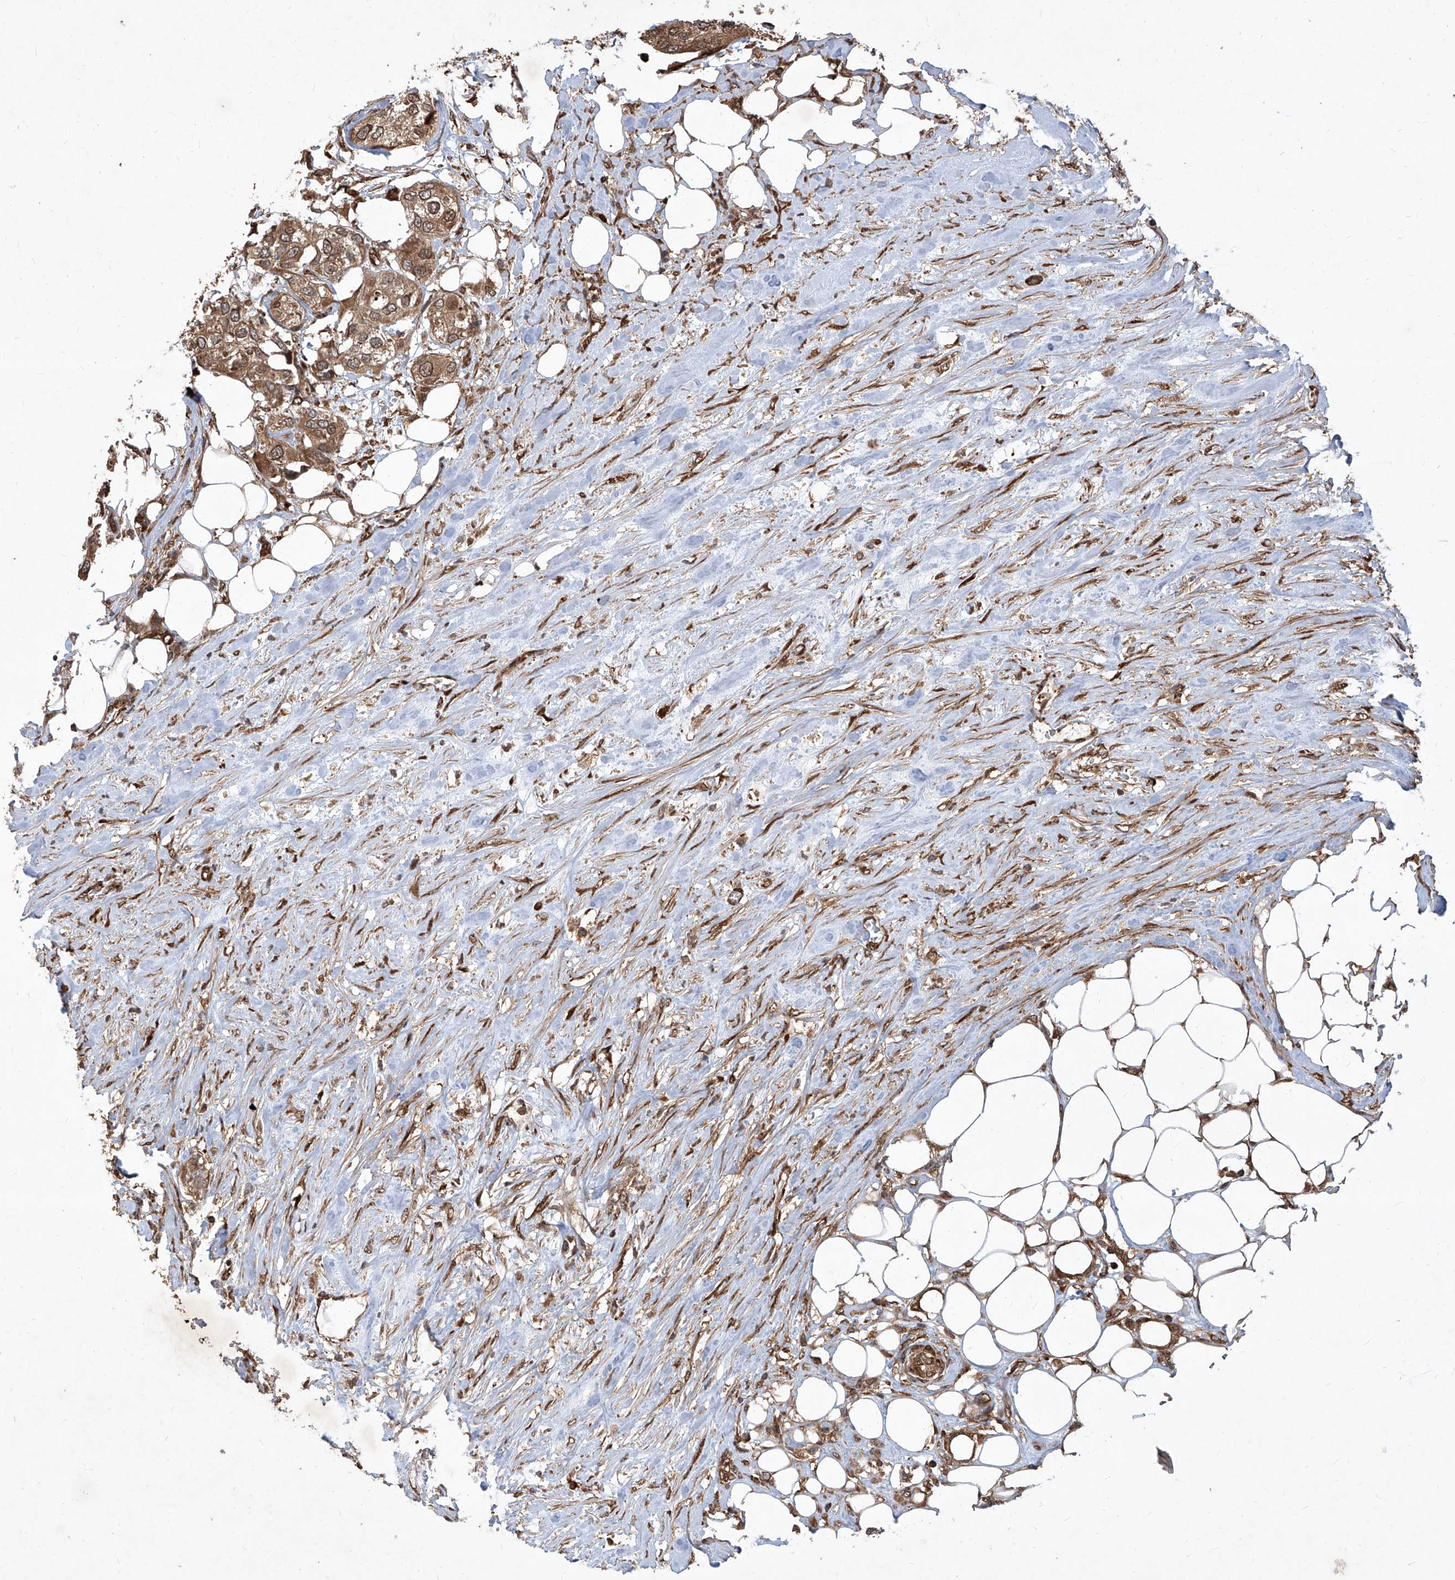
{"staining": {"intensity": "moderate", "quantity": ">75%", "location": "cytoplasmic/membranous,nuclear"}, "tissue": "urothelial cancer", "cell_type": "Tumor cells", "image_type": "cancer", "snomed": [{"axis": "morphology", "description": "Urothelial carcinoma, High grade"}, {"axis": "topography", "description": "Urinary bladder"}], "caption": "Urothelial cancer stained with a brown dye displays moderate cytoplasmic/membranous and nuclear positive staining in approximately >75% of tumor cells.", "gene": "MAGED2", "patient": {"sex": "male", "age": 64}}